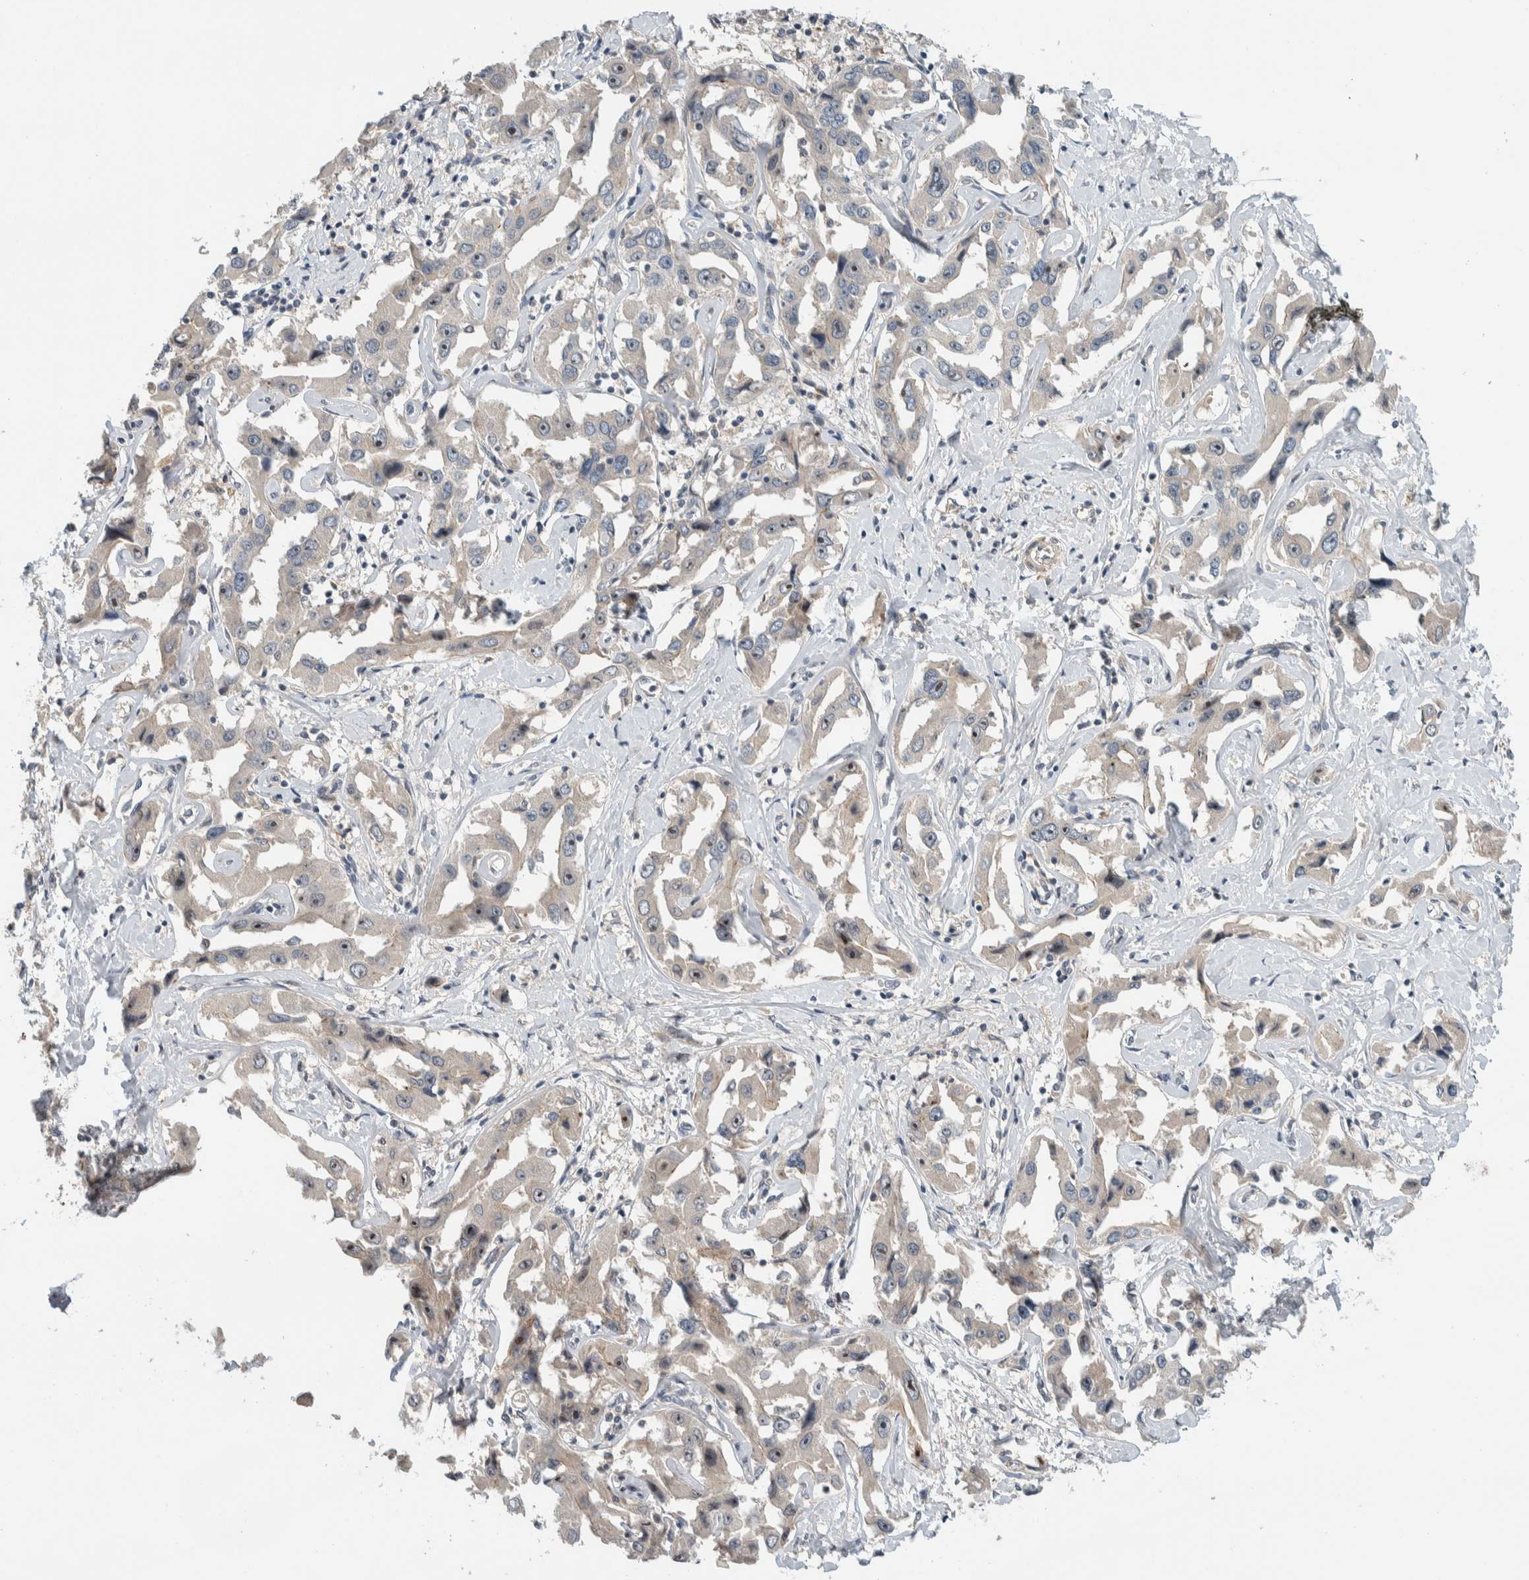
{"staining": {"intensity": "moderate", "quantity": "<25%", "location": "nuclear"}, "tissue": "liver cancer", "cell_type": "Tumor cells", "image_type": "cancer", "snomed": [{"axis": "morphology", "description": "Cholangiocarcinoma"}, {"axis": "topography", "description": "Liver"}], "caption": "A brown stain labels moderate nuclear positivity of a protein in liver cholangiocarcinoma tumor cells. (brown staining indicates protein expression, while blue staining denotes nuclei).", "gene": "MPRIP", "patient": {"sex": "male", "age": 59}}